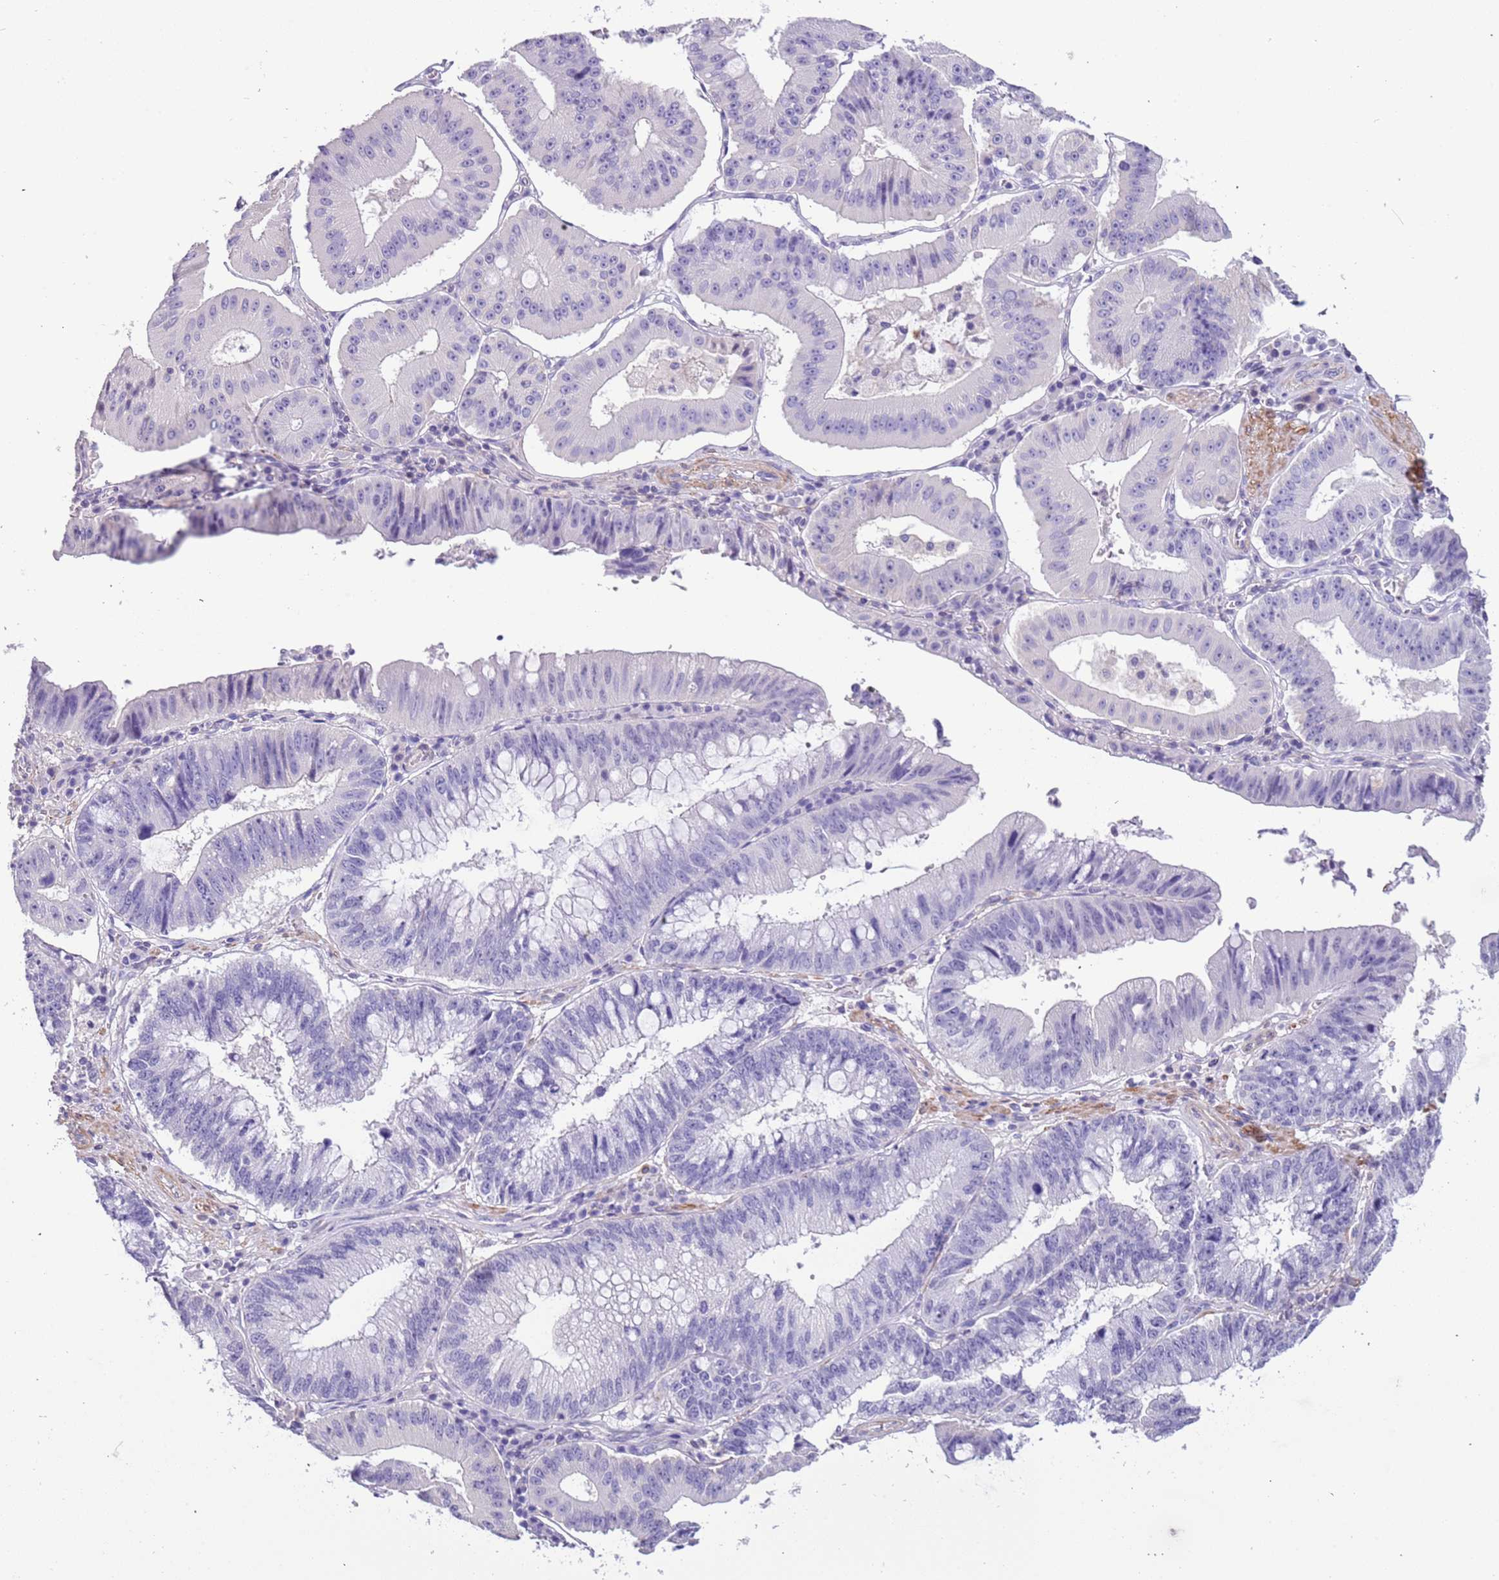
{"staining": {"intensity": "negative", "quantity": "none", "location": "none"}, "tissue": "stomach cancer", "cell_type": "Tumor cells", "image_type": "cancer", "snomed": [{"axis": "morphology", "description": "Adenocarcinoma, NOS"}, {"axis": "topography", "description": "Stomach"}], "caption": "Tumor cells show no significant protein staining in stomach cancer (adenocarcinoma).", "gene": "PCGF2", "patient": {"sex": "male", "age": 59}}